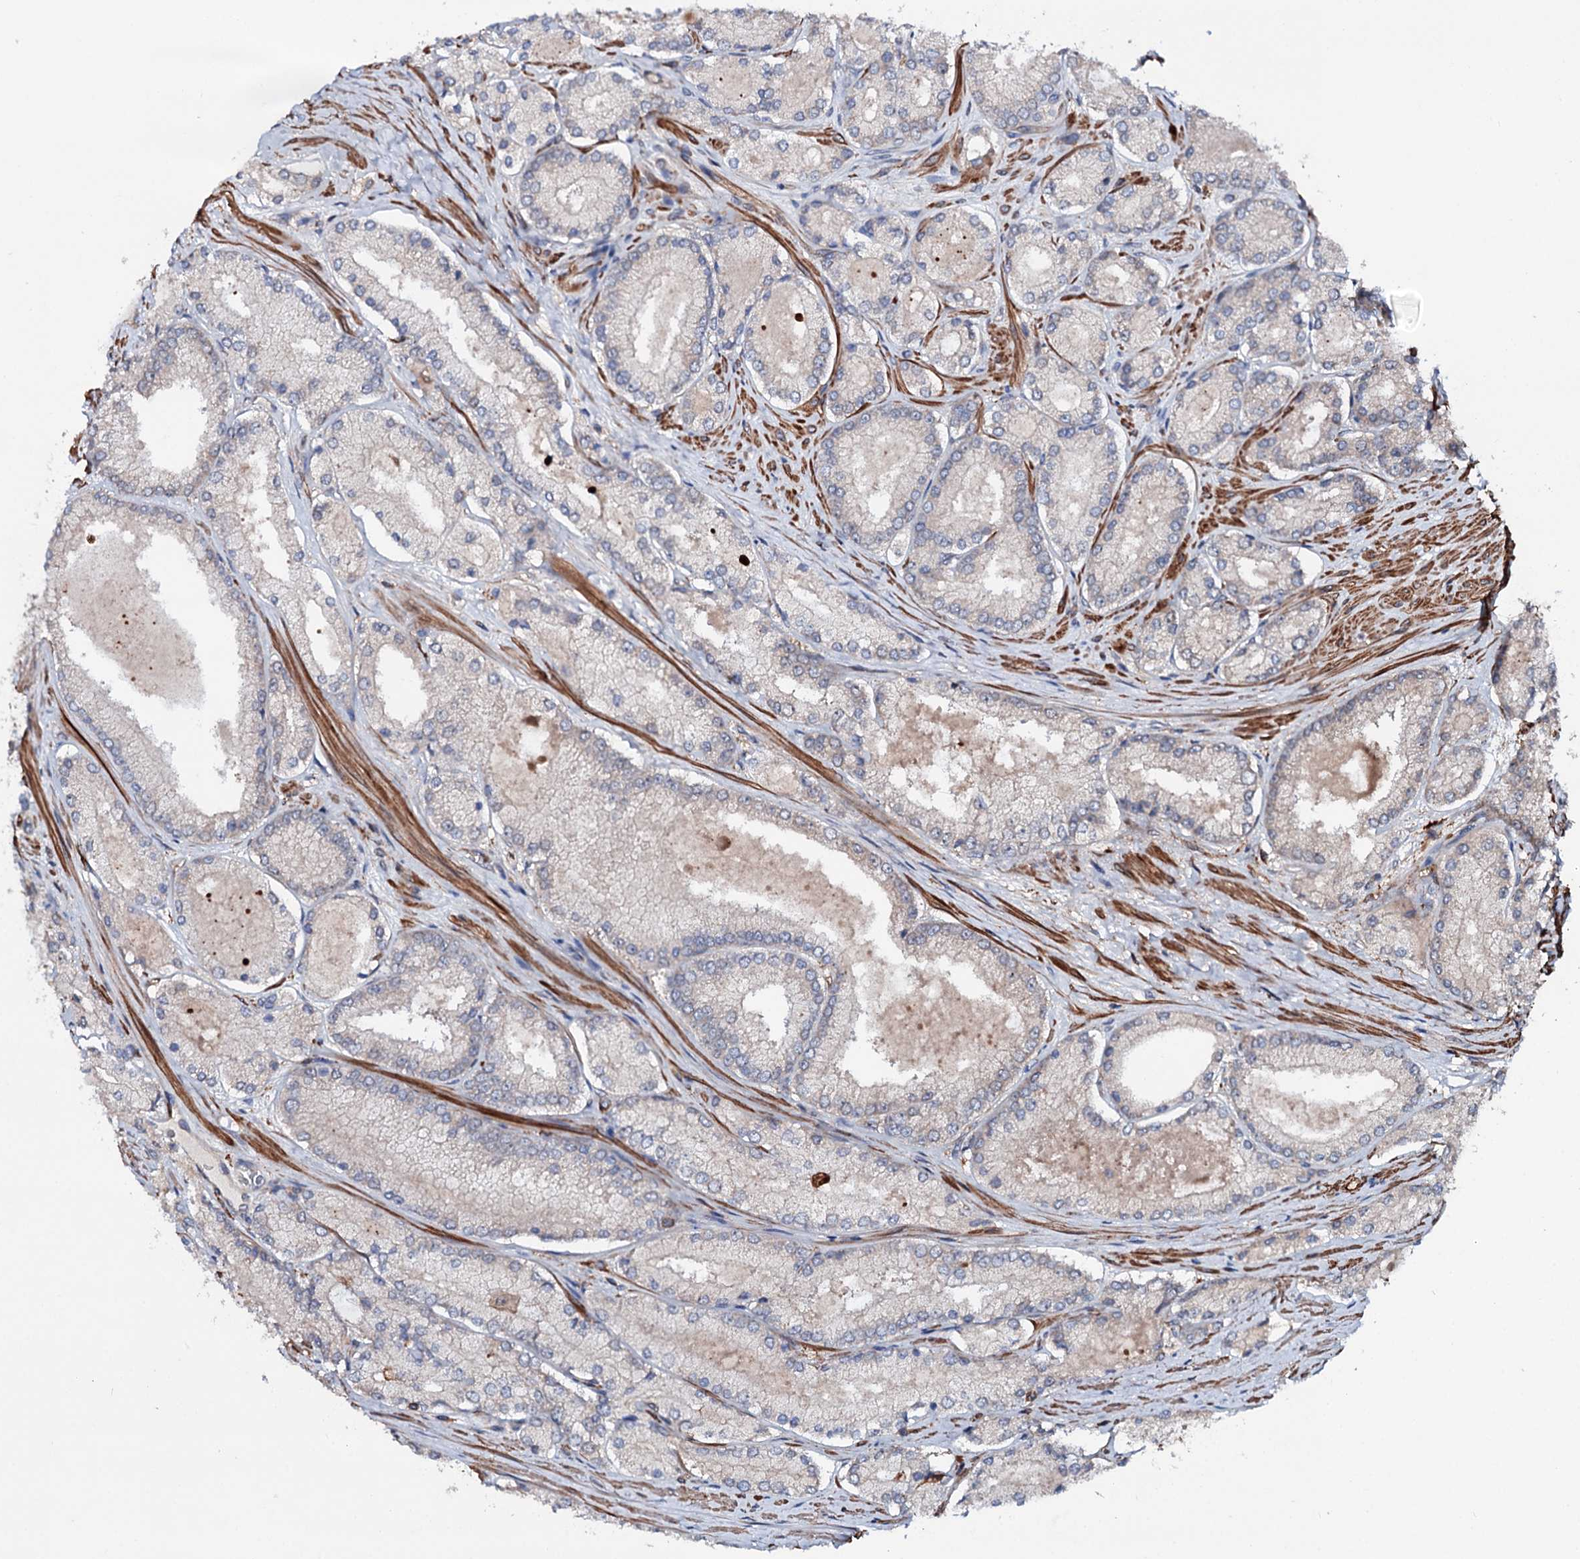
{"staining": {"intensity": "negative", "quantity": "none", "location": "none"}, "tissue": "prostate cancer", "cell_type": "Tumor cells", "image_type": "cancer", "snomed": [{"axis": "morphology", "description": "Adenocarcinoma, Low grade"}, {"axis": "topography", "description": "Prostate"}], "caption": "Tumor cells show no significant expression in prostate cancer. (Brightfield microscopy of DAB (3,3'-diaminobenzidine) immunohistochemistry at high magnification).", "gene": "GRIP1", "patient": {"sex": "male", "age": 74}}